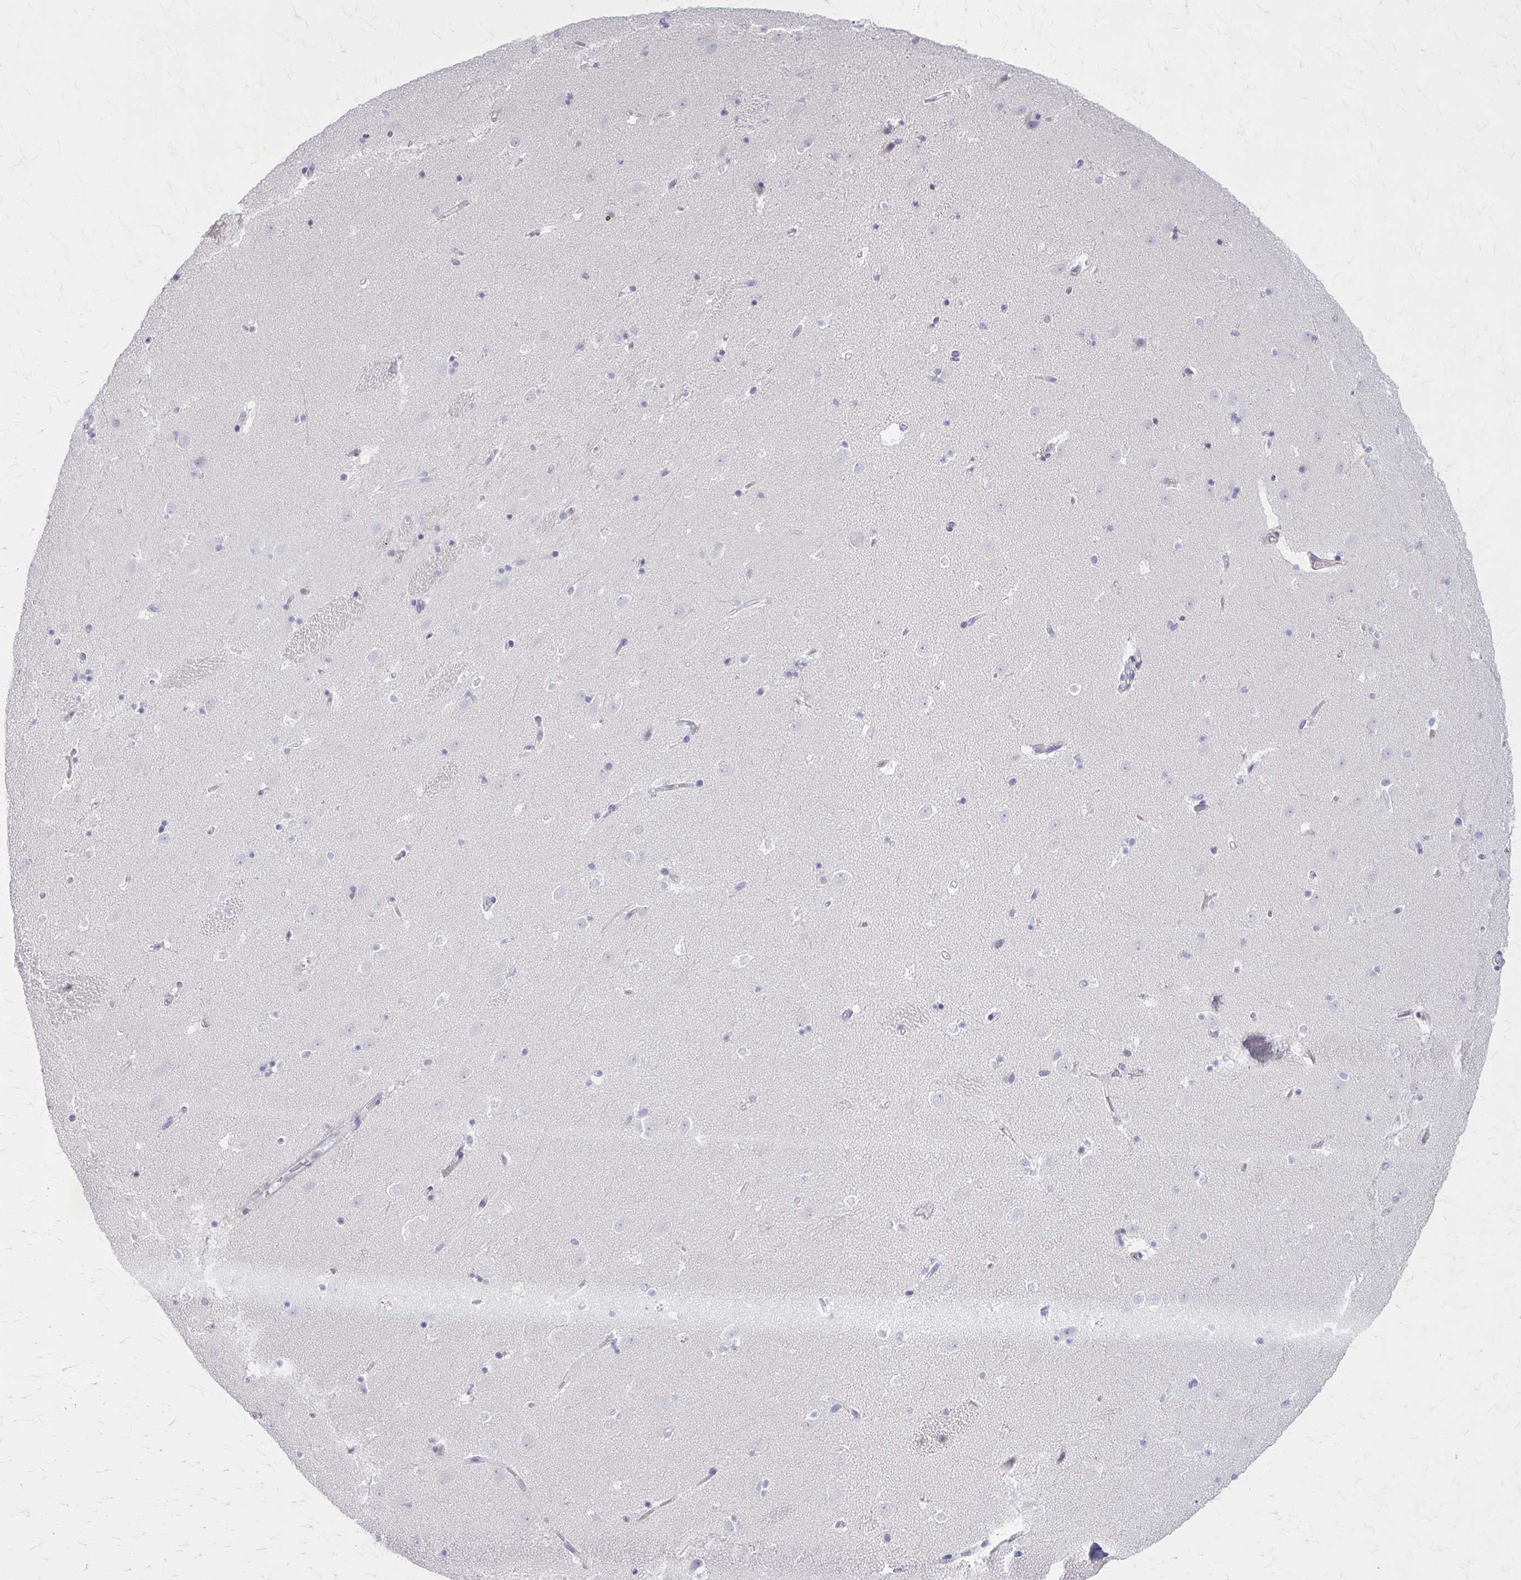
{"staining": {"intensity": "negative", "quantity": "none", "location": "none"}, "tissue": "caudate", "cell_type": "Glial cells", "image_type": "normal", "snomed": [{"axis": "morphology", "description": "Normal tissue, NOS"}, {"axis": "topography", "description": "Lateral ventricle wall"}], "caption": "An immunohistochemistry (IHC) photomicrograph of benign caudate is shown. There is no staining in glial cells of caudate. (DAB (3,3'-diaminobenzidine) immunohistochemistry (IHC) visualized using brightfield microscopy, high magnification).", "gene": "SERPIND1", "patient": {"sex": "male", "age": 37}}